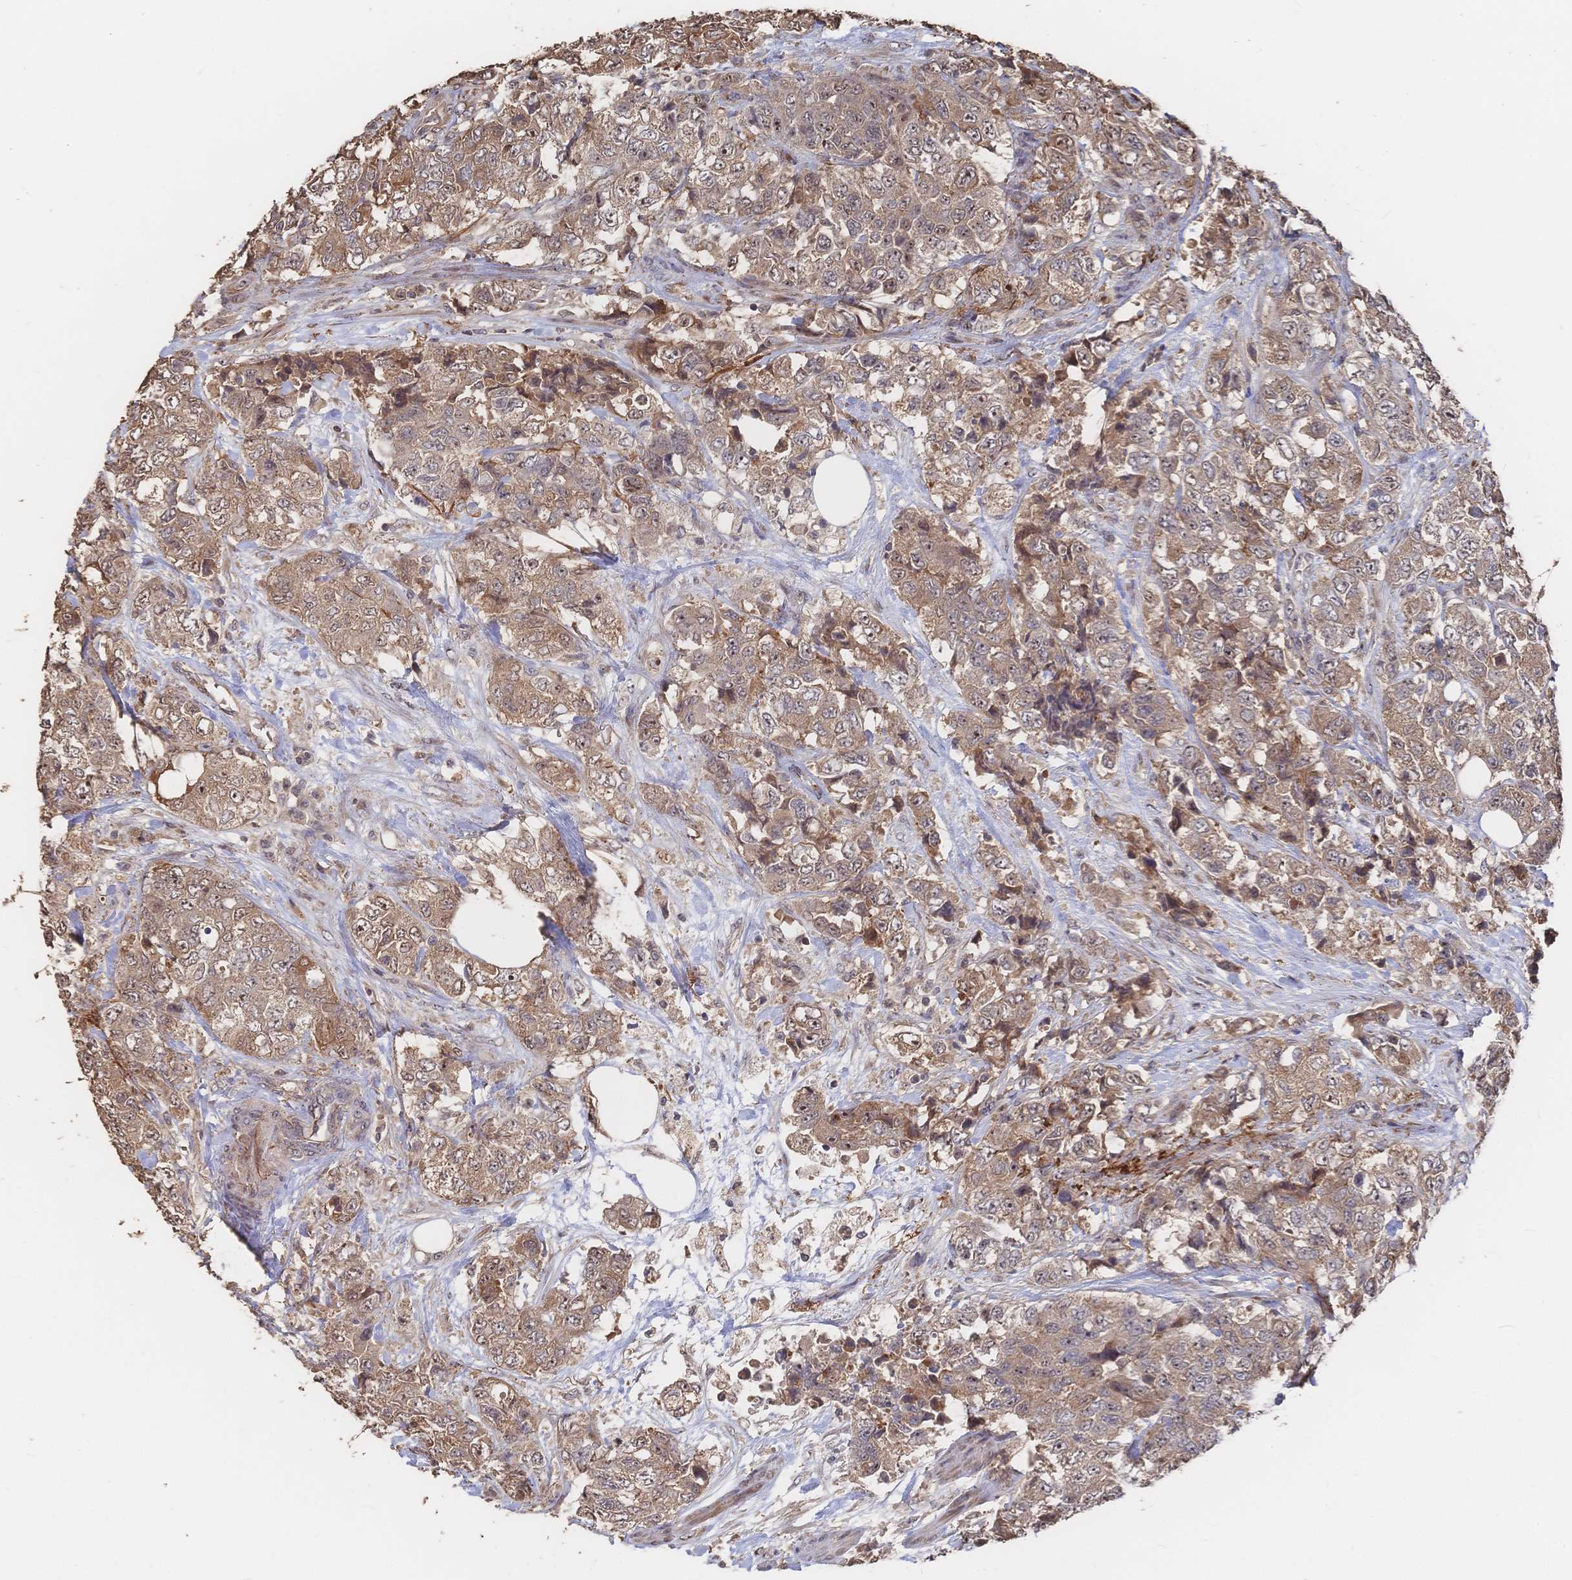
{"staining": {"intensity": "moderate", "quantity": ">75%", "location": "cytoplasmic/membranous,nuclear"}, "tissue": "urothelial cancer", "cell_type": "Tumor cells", "image_type": "cancer", "snomed": [{"axis": "morphology", "description": "Urothelial carcinoma, High grade"}, {"axis": "topography", "description": "Urinary bladder"}], "caption": "Immunohistochemistry (DAB (3,3'-diaminobenzidine)) staining of high-grade urothelial carcinoma demonstrates moderate cytoplasmic/membranous and nuclear protein positivity in about >75% of tumor cells.", "gene": "DNAJA4", "patient": {"sex": "female", "age": 78}}